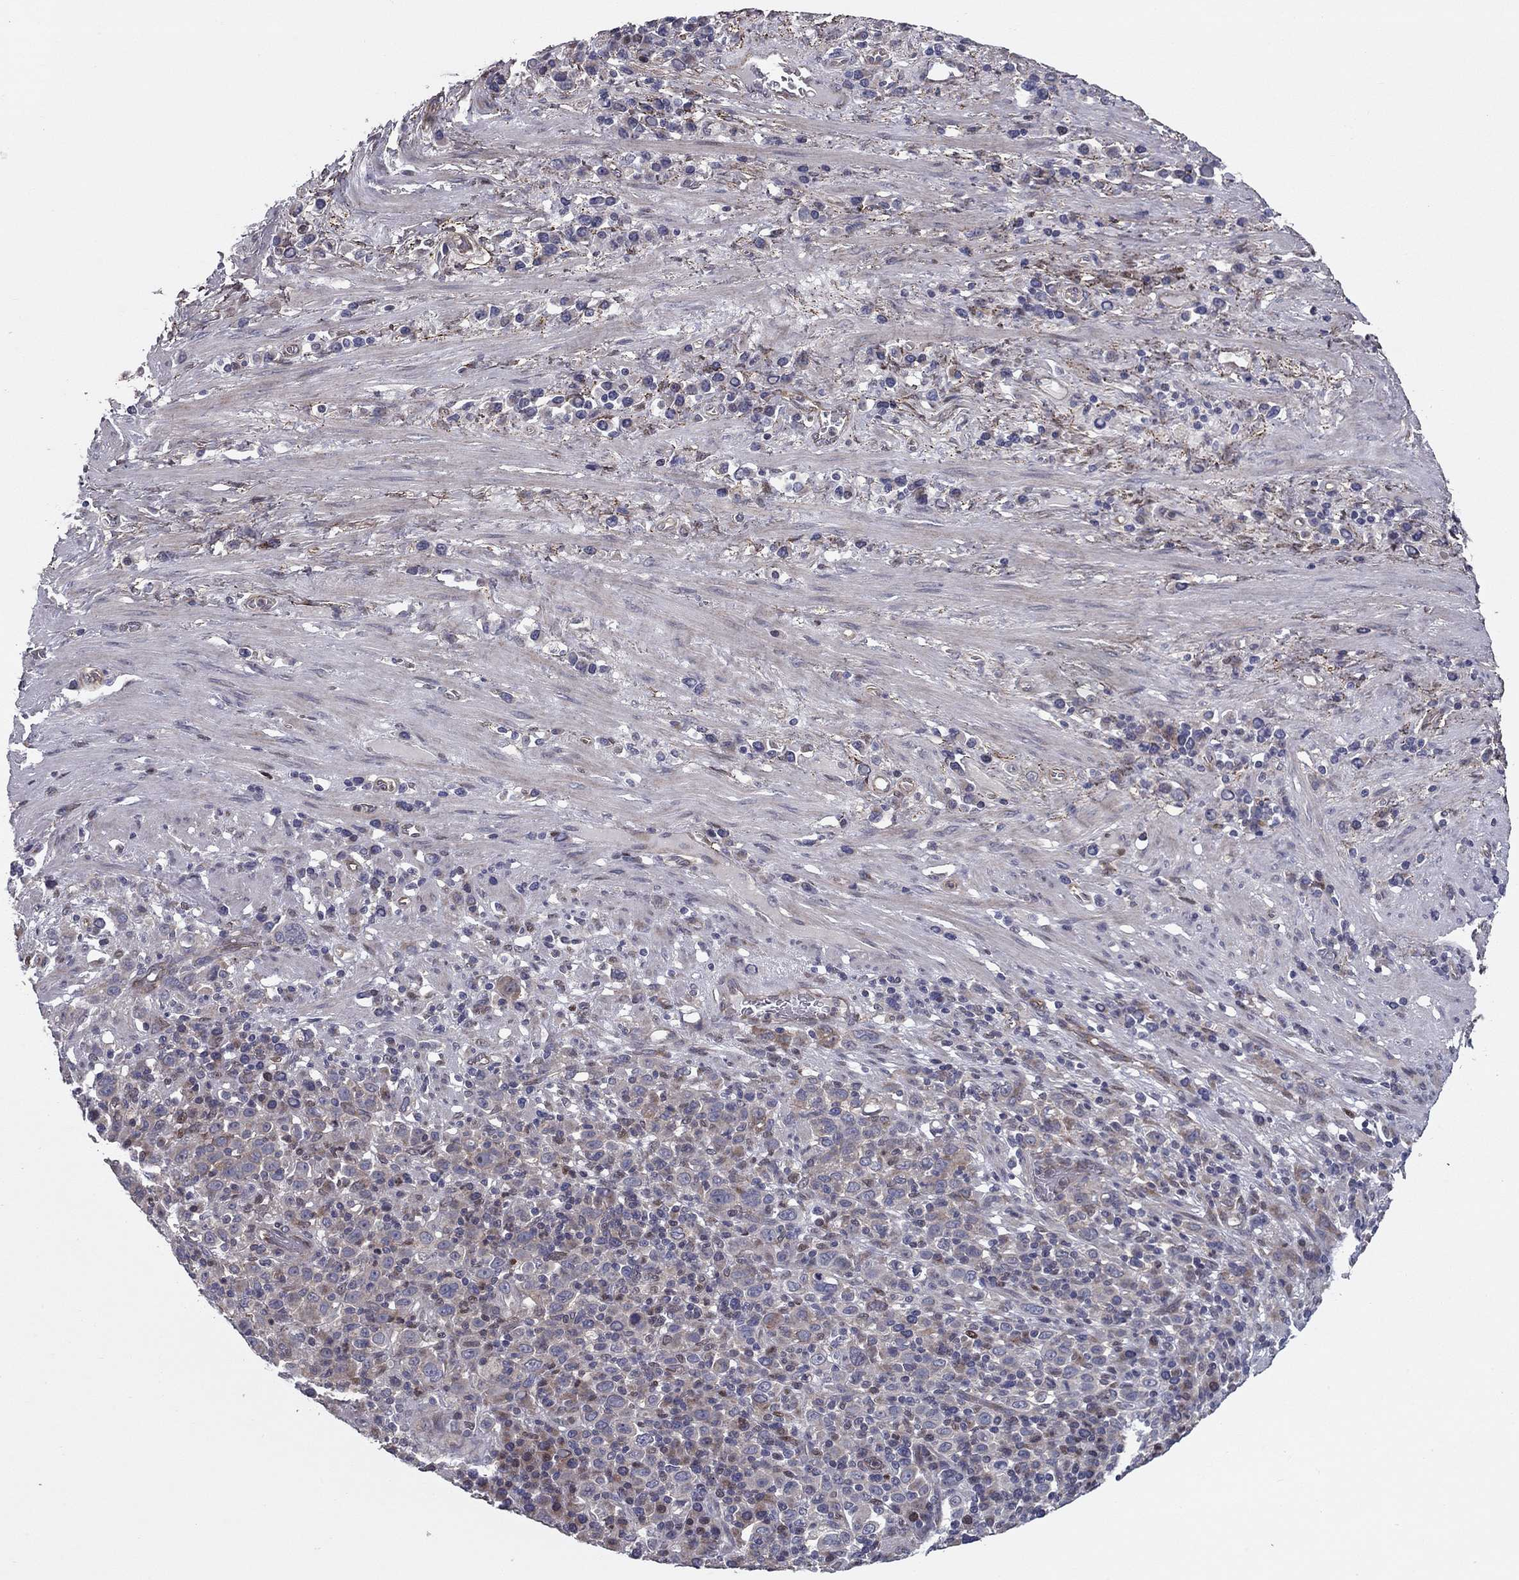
{"staining": {"intensity": "moderate", "quantity": "<25%", "location": "cytoplasmic/membranous"}, "tissue": "stomach cancer", "cell_type": "Tumor cells", "image_type": "cancer", "snomed": [{"axis": "morphology", "description": "Adenocarcinoma, NOS"}, {"axis": "topography", "description": "Stomach, upper"}], "caption": "An image showing moderate cytoplasmic/membranous expression in about <25% of tumor cells in stomach cancer, as visualized by brown immunohistochemical staining.", "gene": "DUSP7", "patient": {"sex": "male", "age": 75}}